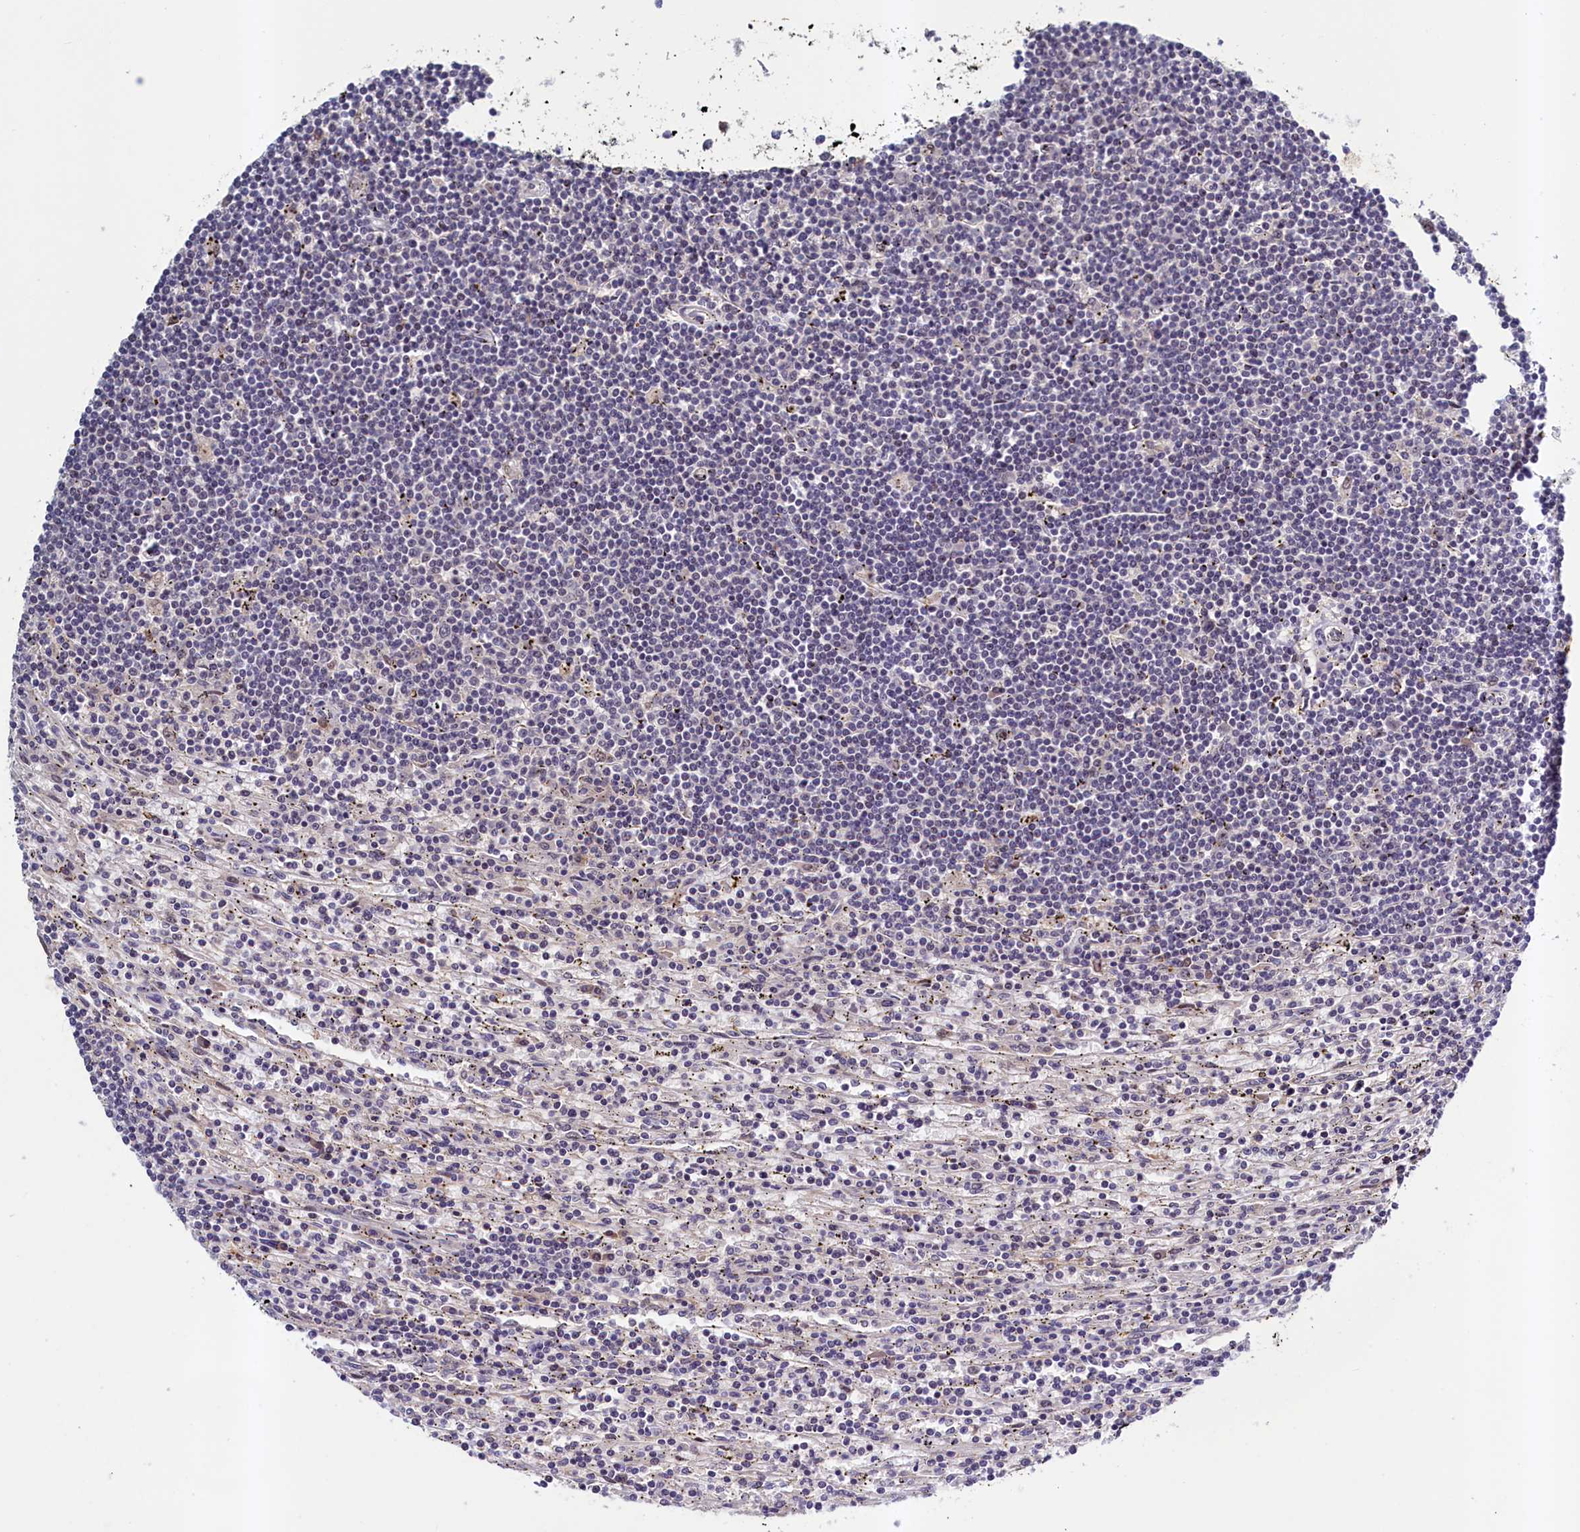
{"staining": {"intensity": "negative", "quantity": "none", "location": "none"}, "tissue": "lymphoma", "cell_type": "Tumor cells", "image_type": "cancer", "snomed": [{"axis": "morphology", "description": "Malignant lymphoma, non-Hodgkin's type, Low grade"}, {"axis": "topography", "description": "Spleen"}], "caption": "The immunohistochemistry micrograph has no significant expression in tumor cells of lymphoma tissue.", "gene": "PACSIN3", "patient": {"sex": "male", "age": 76}}